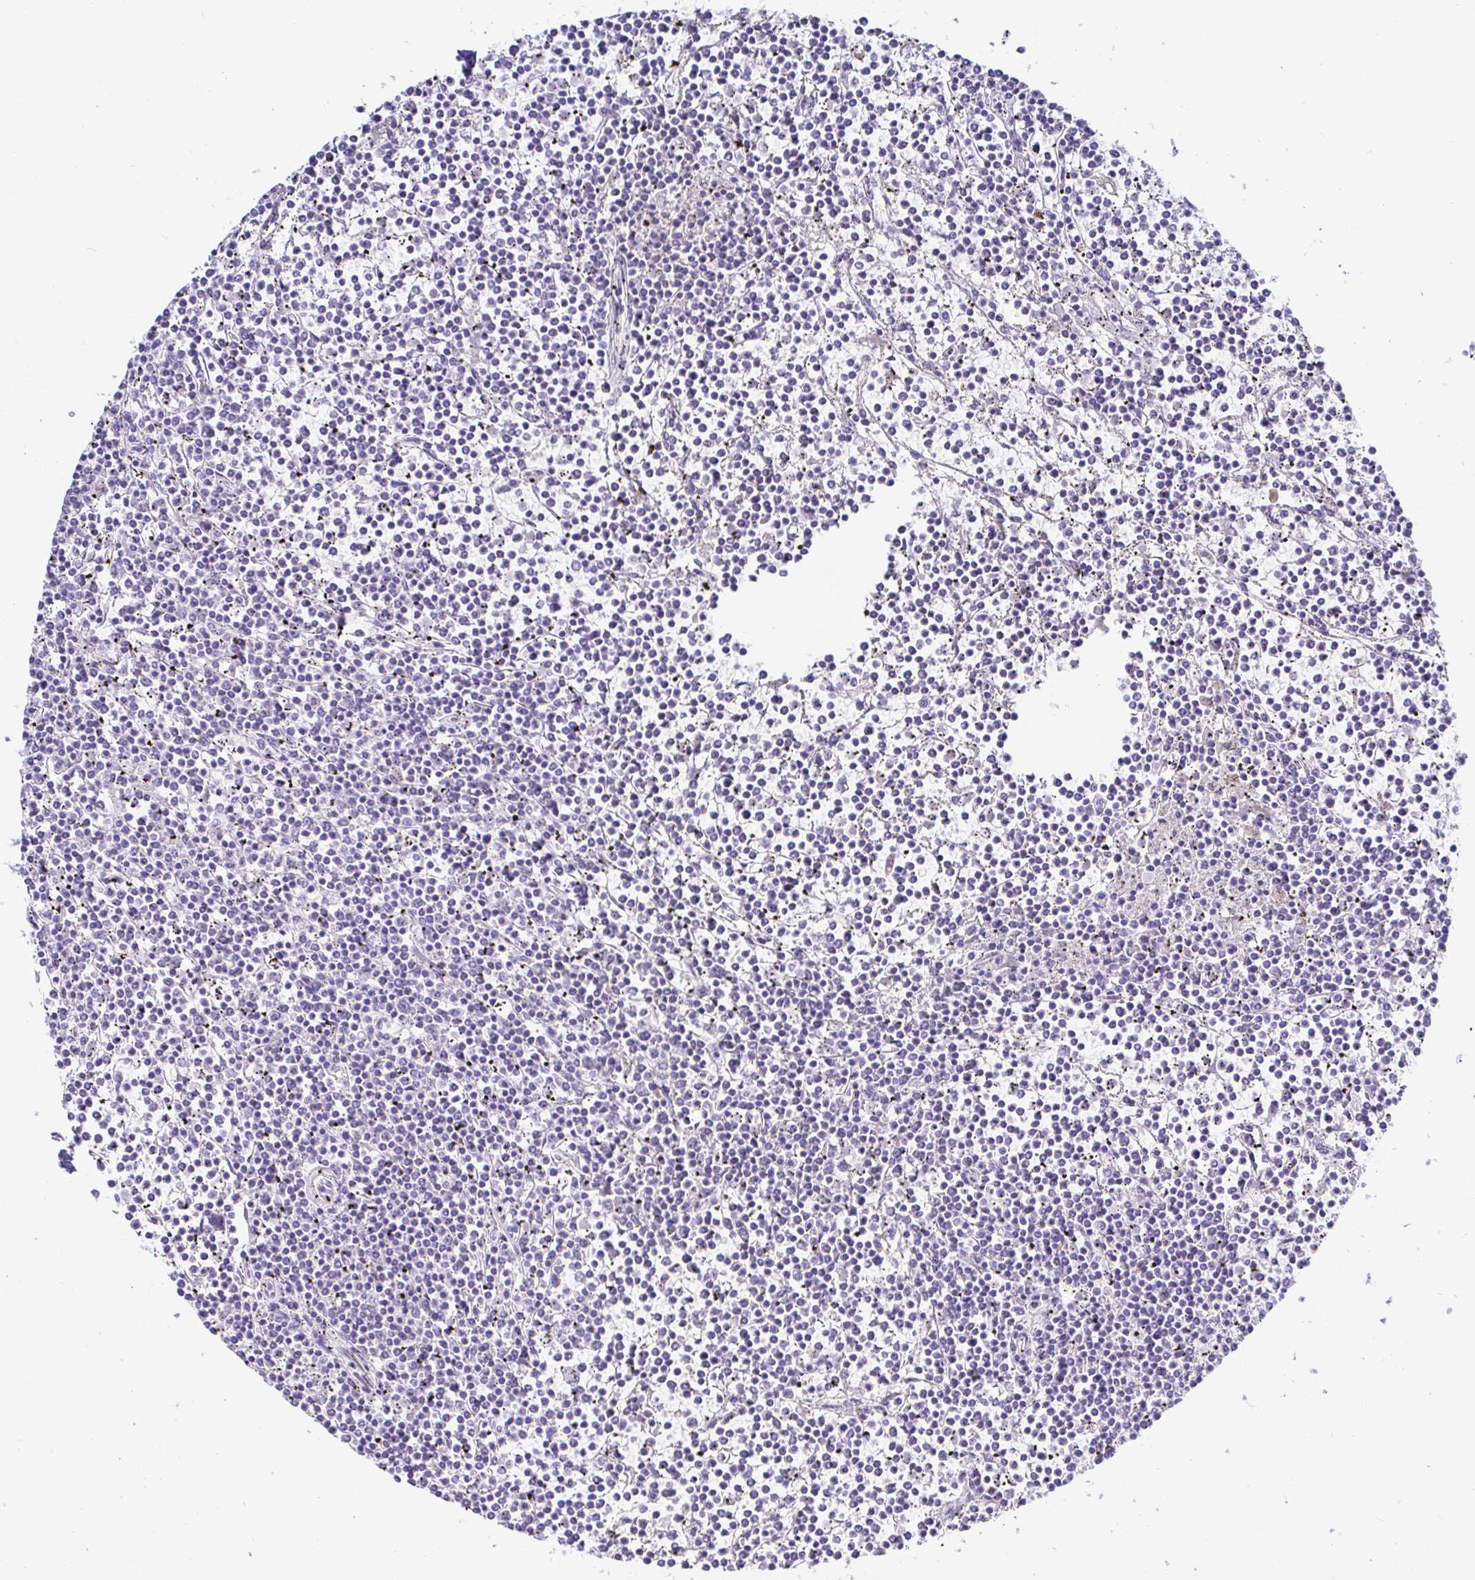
{"staining": {"intensity": "negative", "quantity": "none", "location": "none"}, "tissue": "lymphoma", "cell_type": "Tumor cells", "image_type": "cancer", "snomed": [{"axis": "morphology", "description": "Malignant lymphoma, non-Hodgkin's type, Low grade"}, {"axis": "topography", "description": "Spleen"}], "caption": "A high-resolution photomicrograph shows immunohistochemistry (IHC) staining of low-grade malignant lymphoma, non-Hodgkin's type, which demonstrates no significant staining in tumor cells. The staining was performed using DAB to visualize the protein expression in brown, while the nuclei were stained in blue with hematoxylin (Magnification: 20x).", "gene": "ARL4D", "patient": {"sex": "female", "age": 19}}